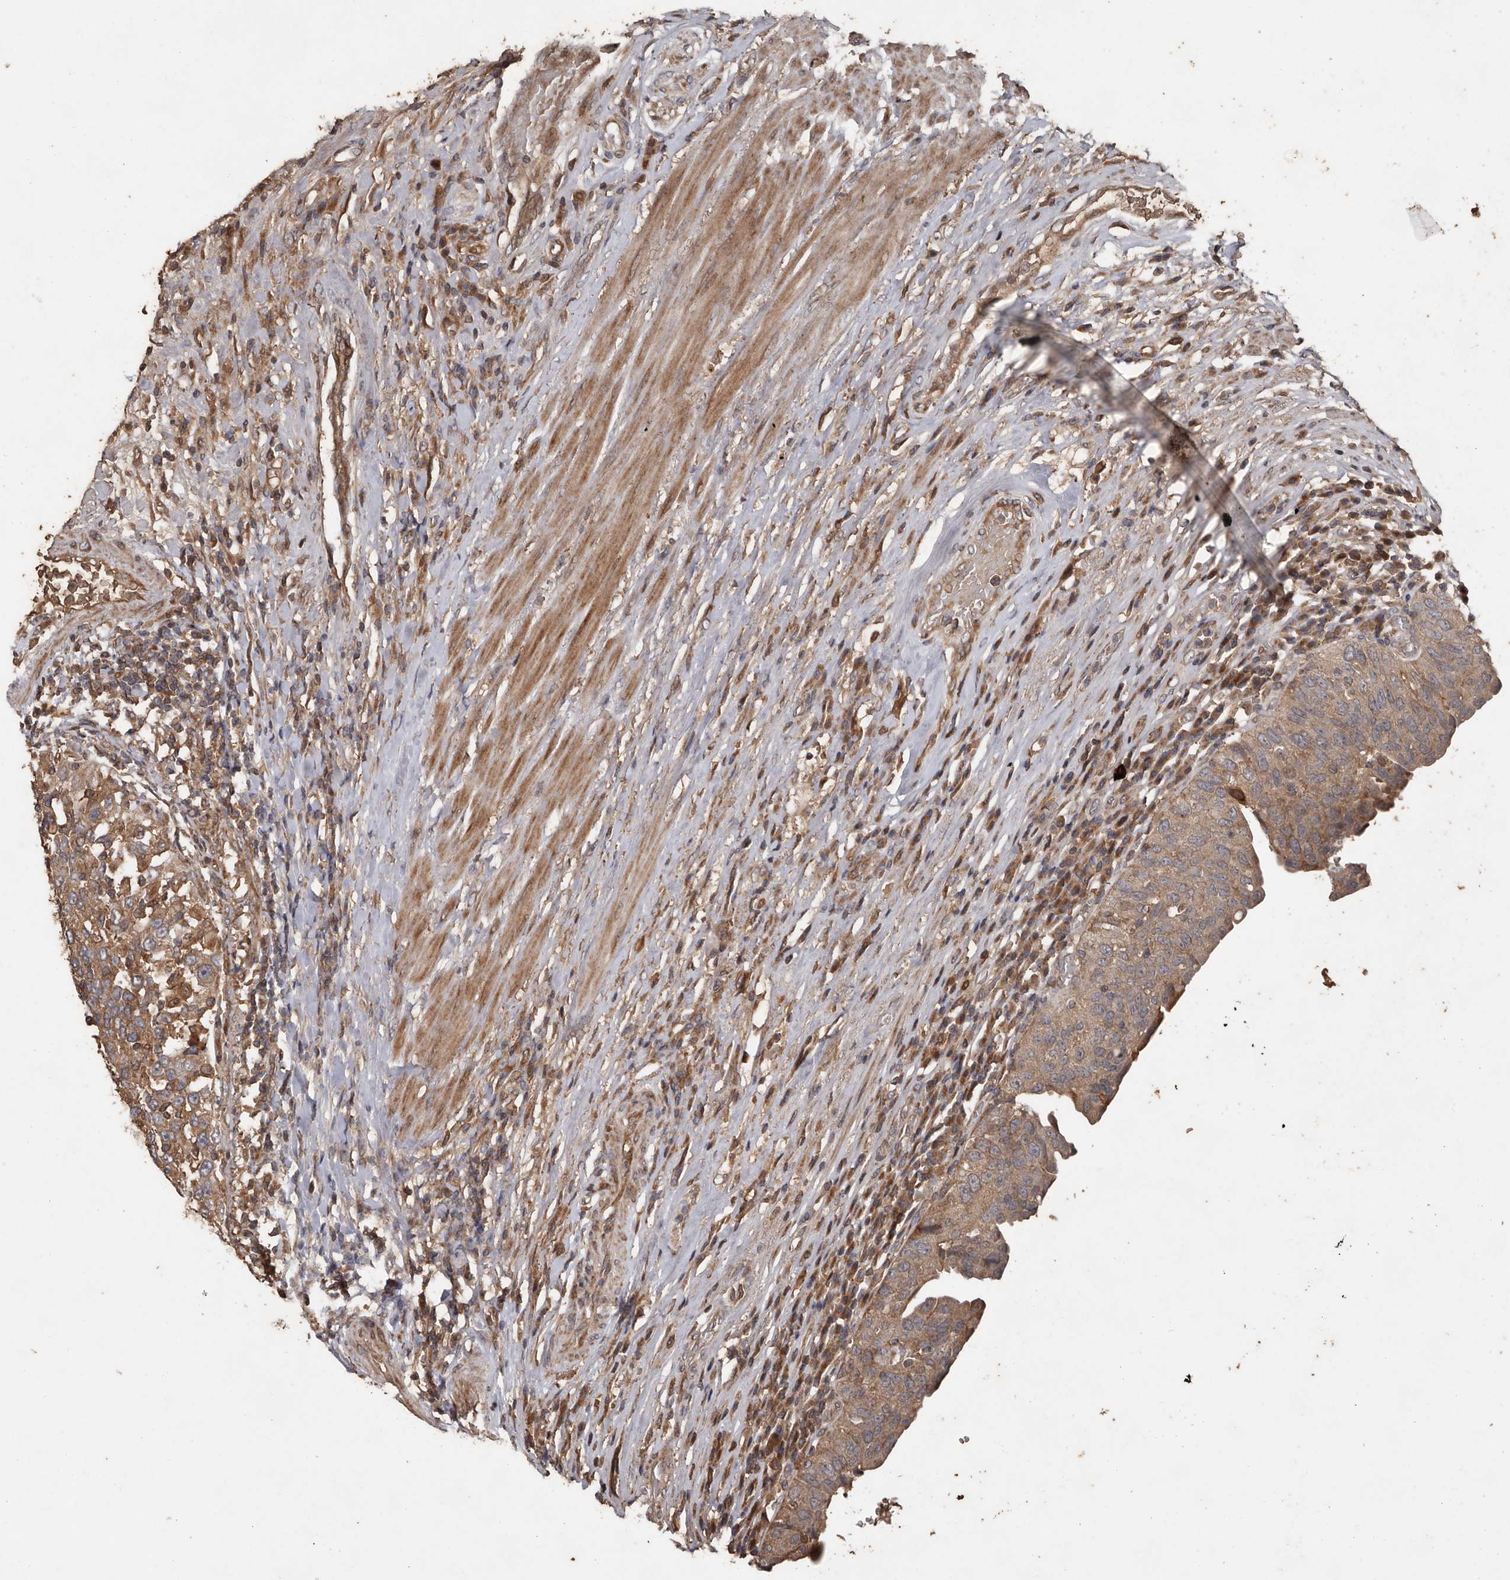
{"staining": {"intensity": "weak", "quantity": "25%-75%", "location": "cytoplasmic/membranous"}, "tissue": "urothelial cancer", "cell_type": "Tumor cells", "image_type": "cancer", "snomed": [{"axis": "morphology", "description": "Urothelial carcinoma, High grade"}, {"axis": "topography", "description": "Urinary bladder"}], "caption": "Protein staining displays weak cytoplasmic/membranous expression in approximately 25%-75% of tumor cells in high-grade urothelial carcinoma. Nuclei are stained in blue.", "gene": "RANBP17", "patient": {"sex": "female", "age": 80}}